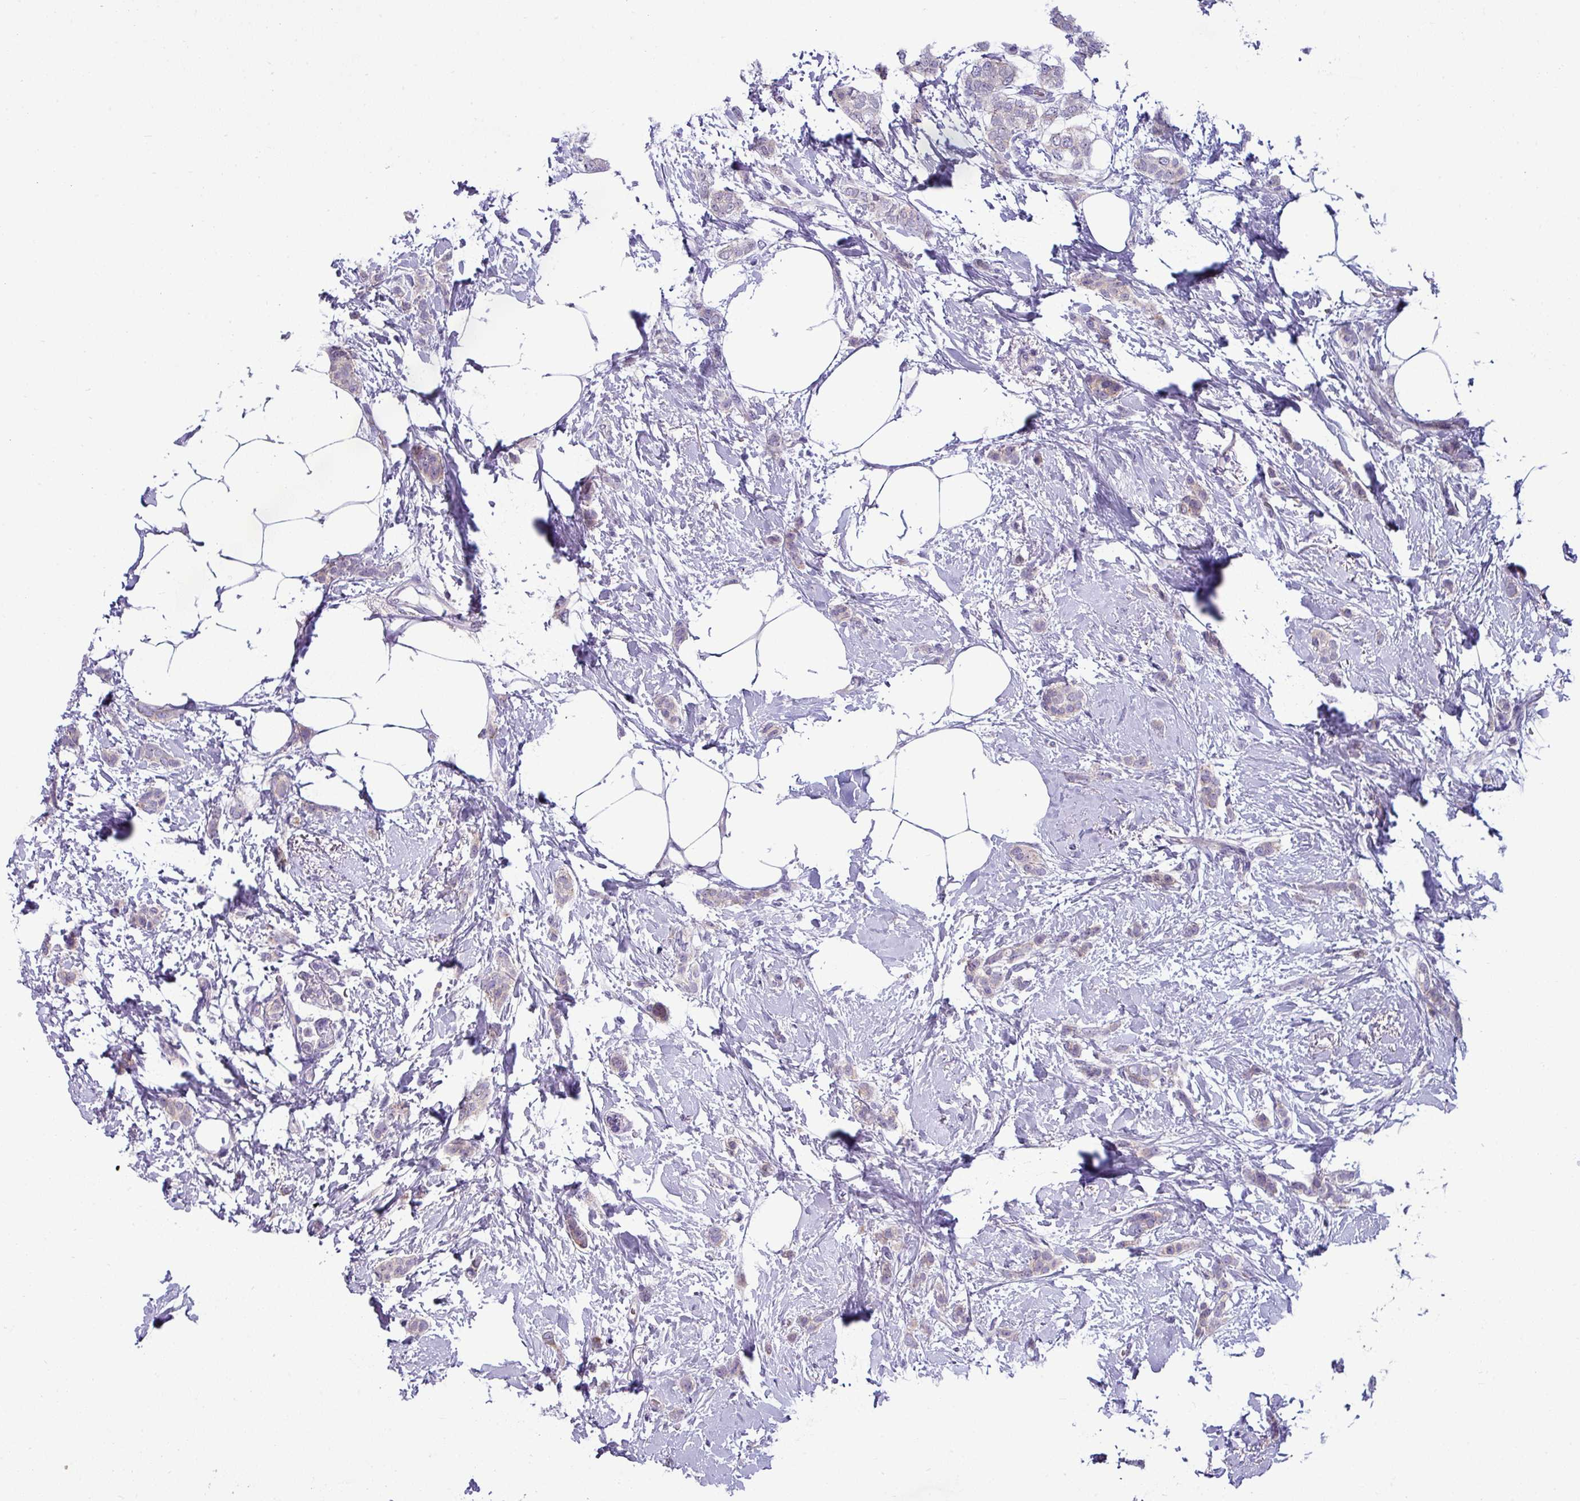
{"staining": {"intensity": "negative", "quantity": "none", "location": "none"}, "tissue": "breast cancer", "cell_type": "Tumor cells", "image_type": "cancer", "snomed": [{"axis": "morphology", "description": "Duct carcinoma"}, {"axis": "topography", "description": "Breast"}], "caption": "Tumor cells are negative for protein expression in human breast cancer.", "gene": "ACAP3", "patient": {"sex": "female", "age": 72}}